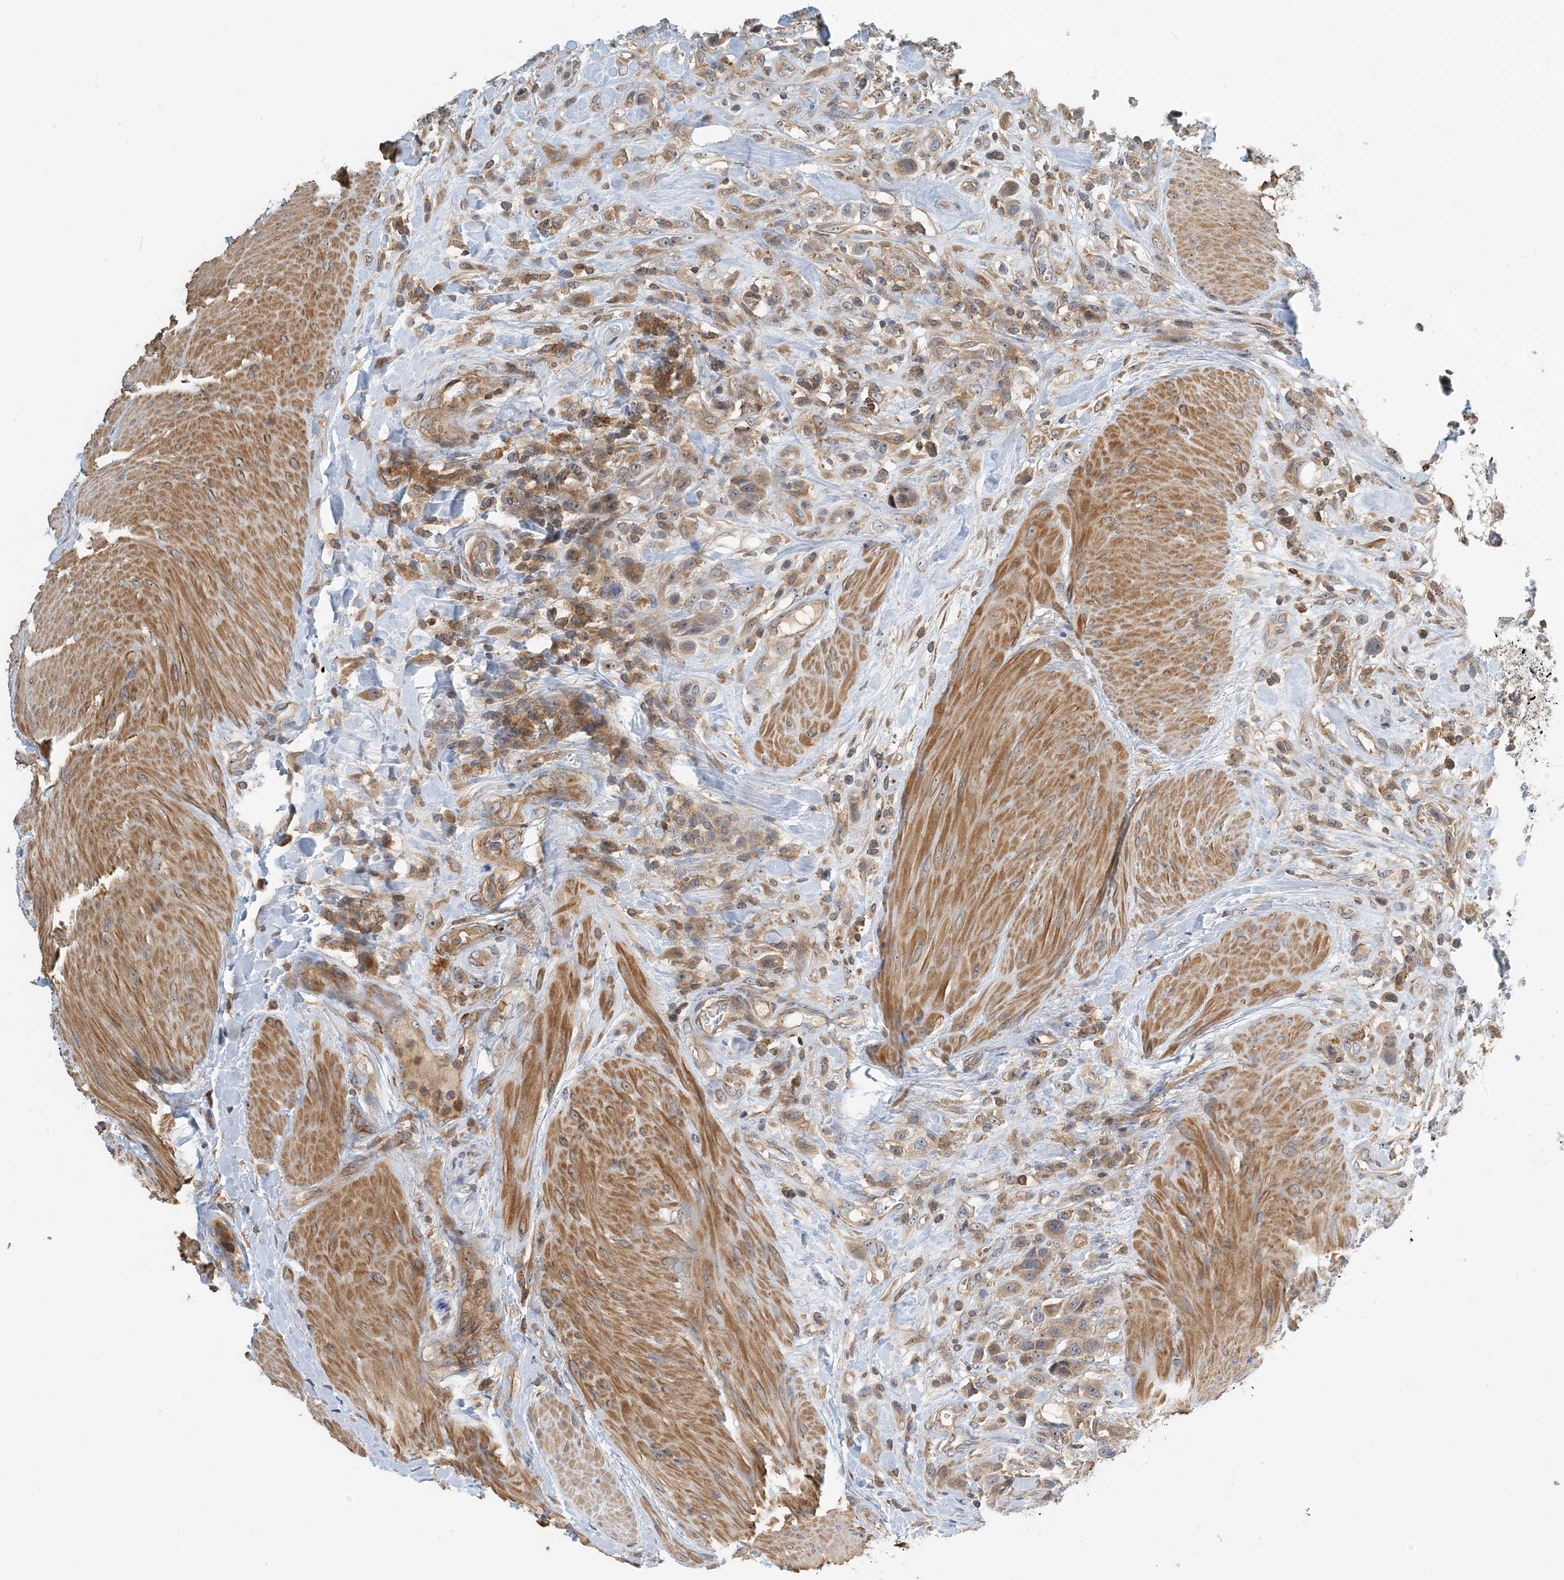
{"staining": {"intensity": "weak", "quantity": ">75%", "location": "cytoplasmic/membranous"}, "tissue": "urothelial cancer", "cell_type": "Tumor cells", "image_type": "cancer", "snomed": [{"axis": "morphology", "description": "Urothelial carcinoma, High grade"}, {"axis": "topography", "description": "Urinary bladder"}], "caption": "Protein staining shows weak cytoplasmic/membranous positivity in about >75% of tumor cells in urothelial cancer. (Stains: DAB (3,3'-diaminobenzidine) in brown, nuclei in blue, Microscopy: brightfield microscopy at high magnification).", "gene": "COLEC11", "patient": {"sex": "male", "age": 50}}